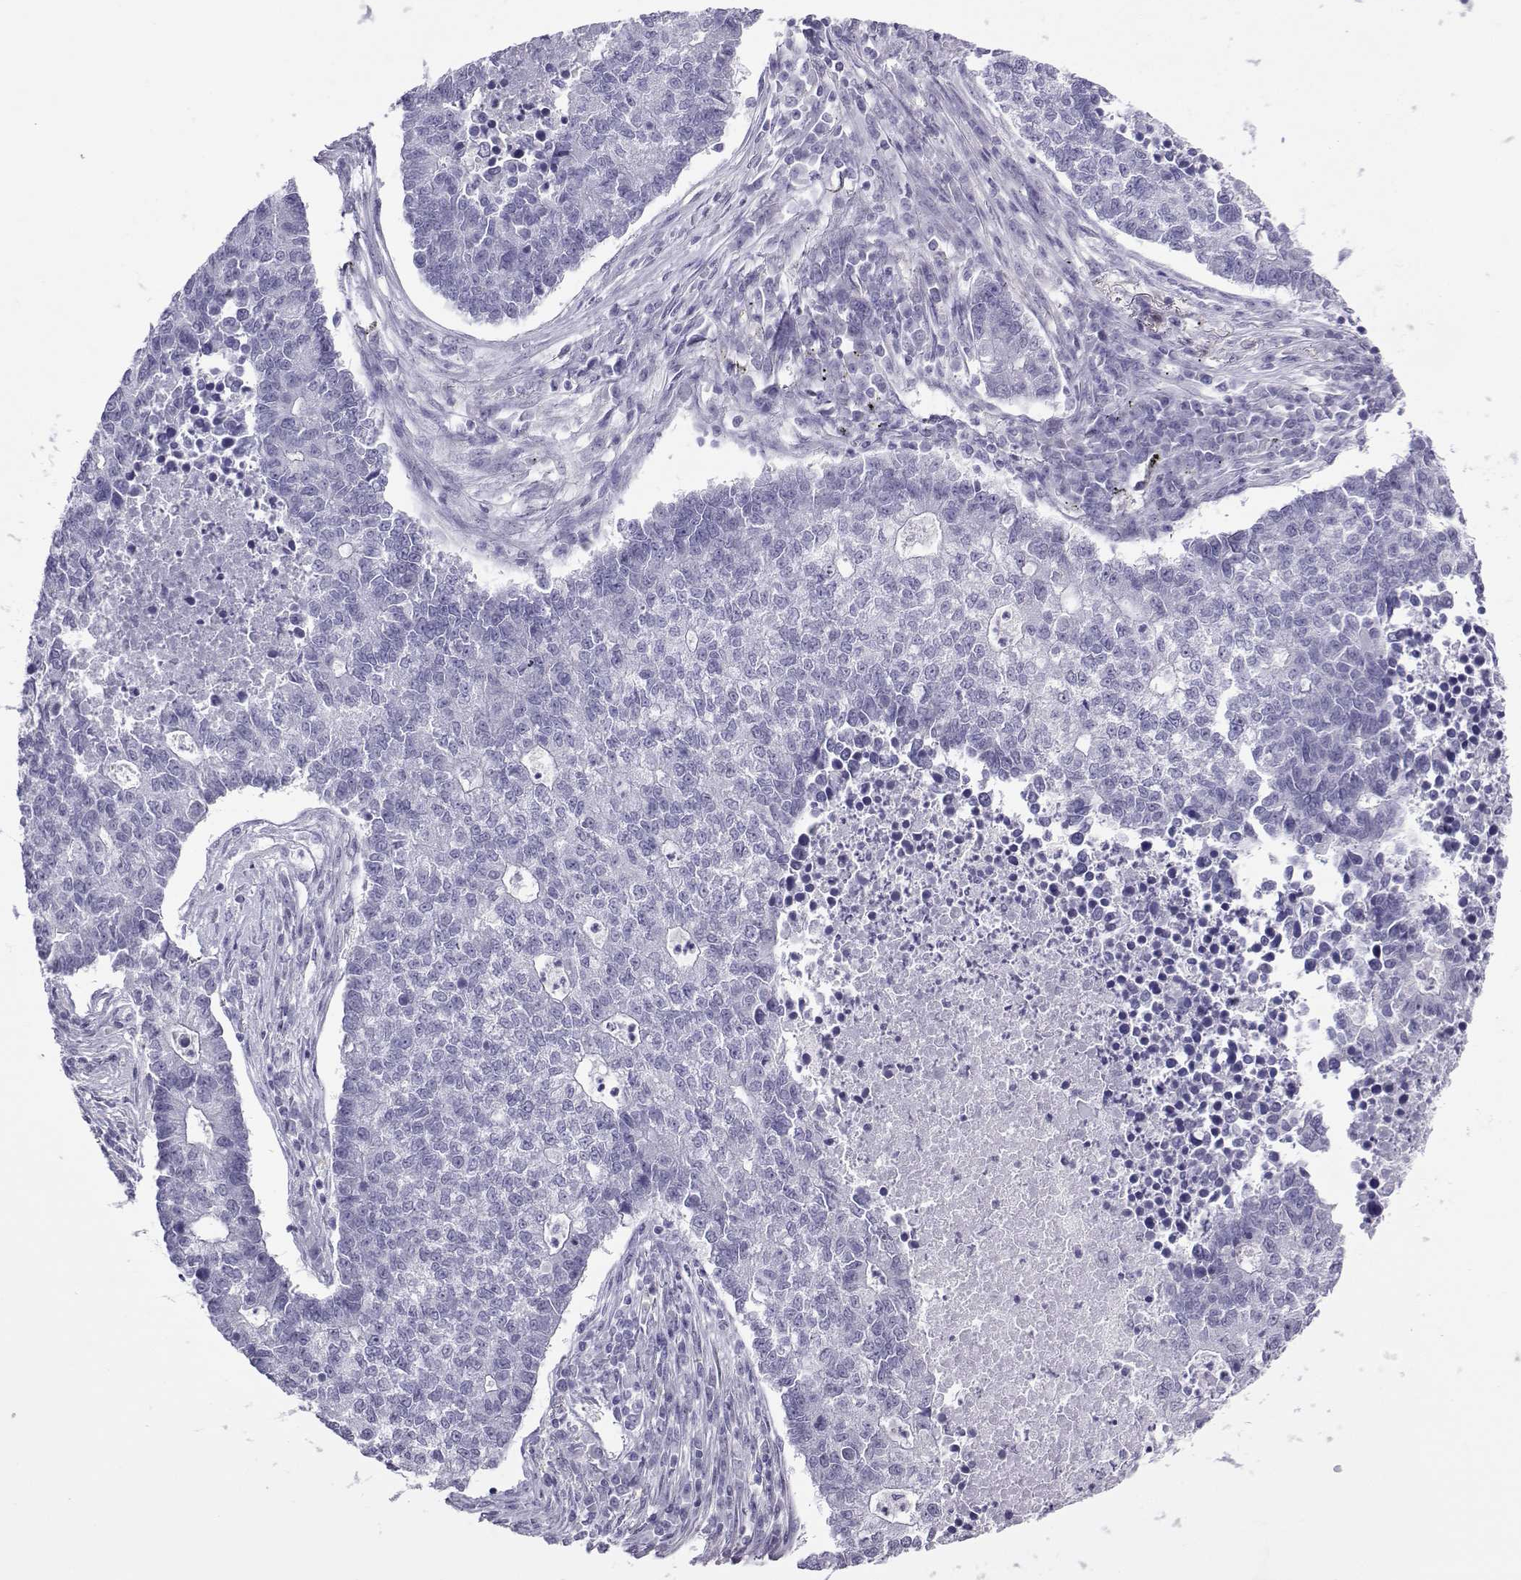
{"staining": {"intensity": "negative", "quantity": "none", "location": "none"}, "tissue": "lung cancer", "cell_type": "Tumor cells", "image_type": "cancer", "snomed": [{"axis": "morphology", "description": "Adenocarcinoma, NOS"}, {"axis": "topography", "description": "Lung"}], "caption": "This is an immunohistochemistry histopathology image of human adenocarcinoma (lung). There is no staining in tumor cells.", "gene": "KIF17", "patient": {"sex": "male", "age": 57}}